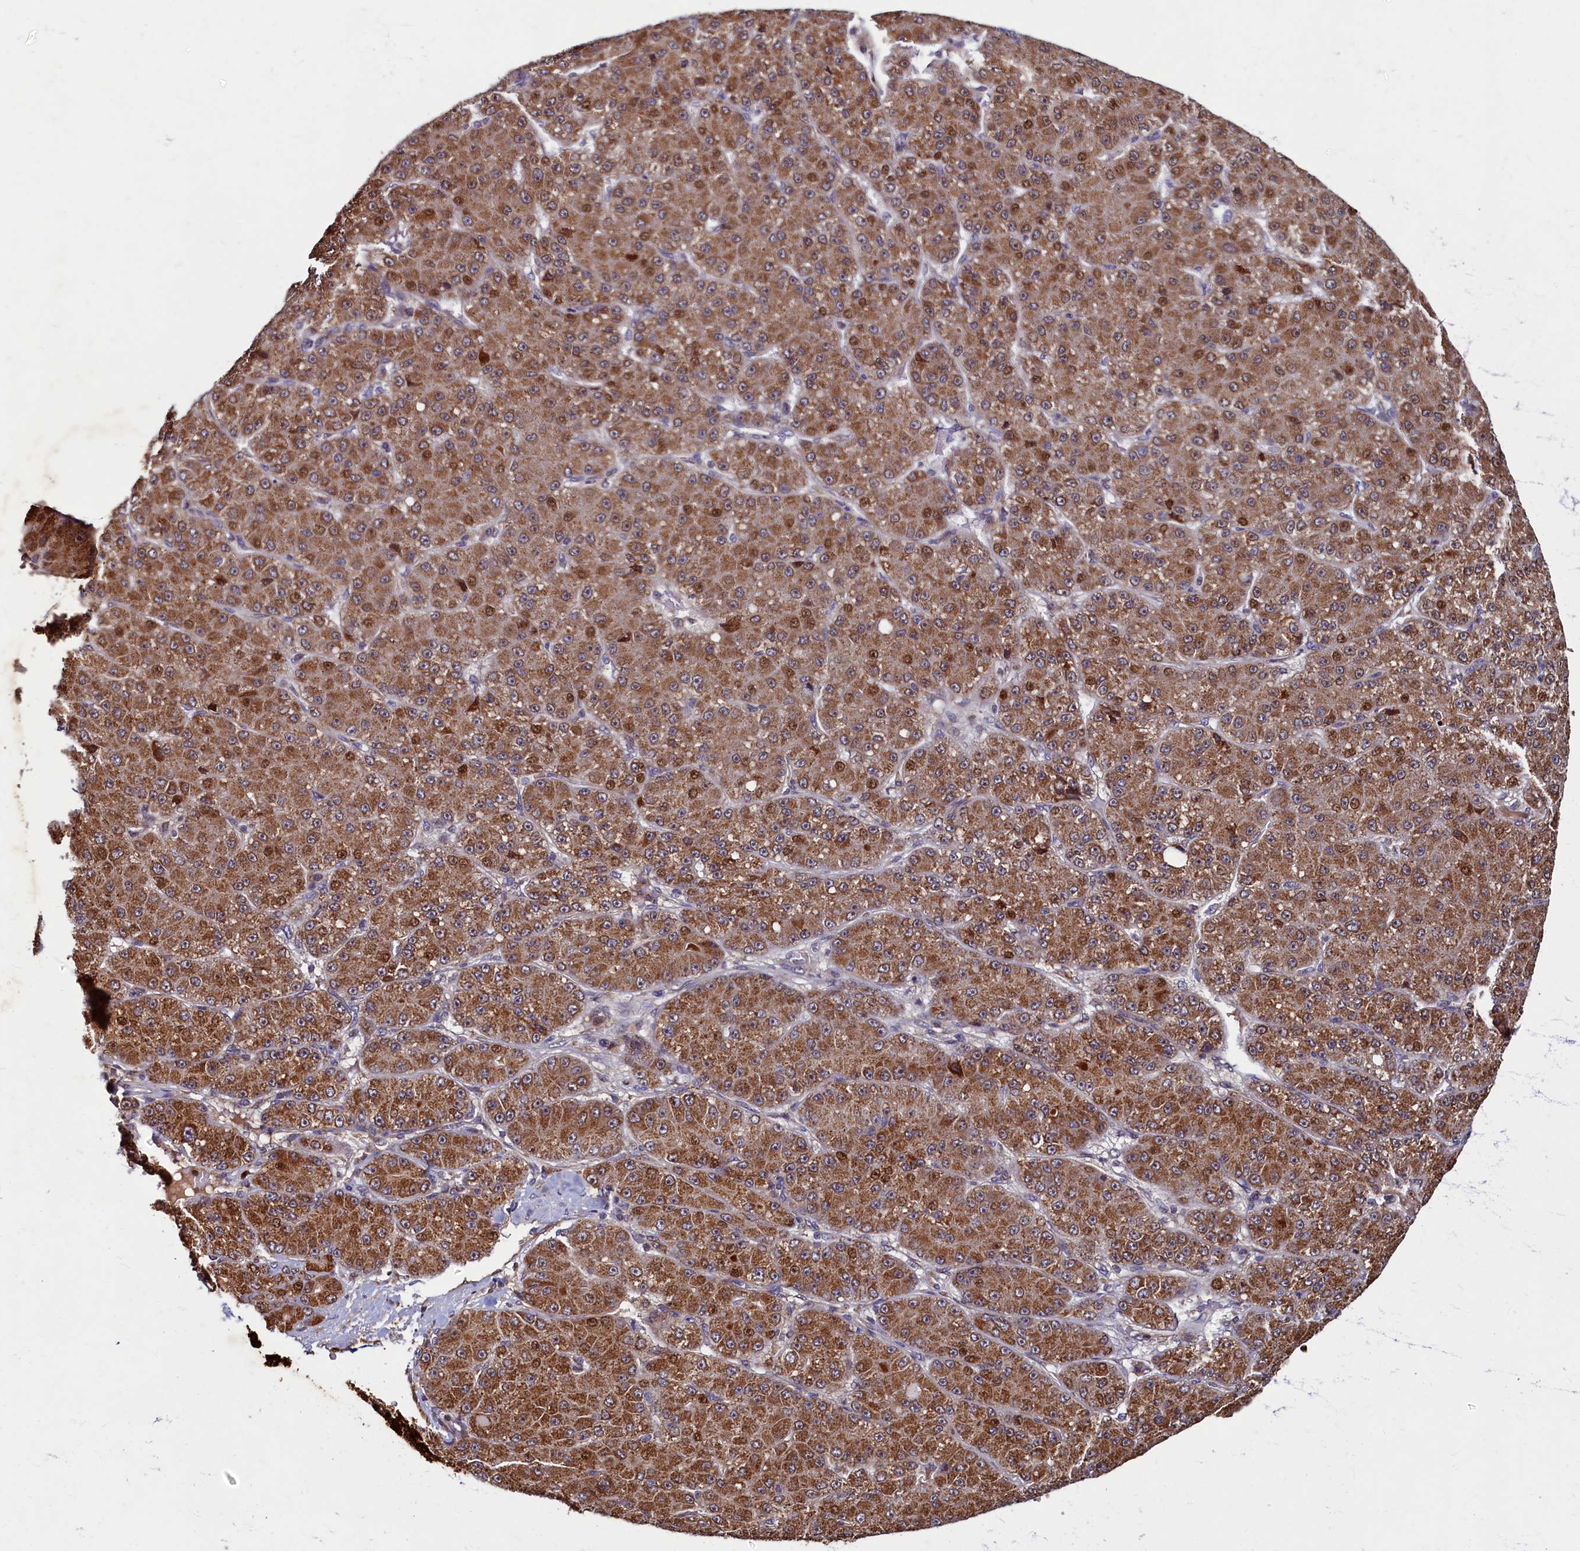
{"staining": {"intensity": "moderate", "quantity": ">75%", "location": "cytoplasmic/membranous,nuclear"}, "tissue": "liver cancer", "cell_type": "Tumor cells", "image_type": "cancer", "snomed": [{"axis": "morphology", "description": "Carcinoma, Hepatocellular, NOS"}, {"axis": "topography", "description": "Liver"}], "caption": "Moderate cytoplasmic/membranous and nuclear protein positivity is identified in about >75% of tumor cells in liver cancer. (Stains: DAB (3,3'-diaminobenzidine) in brown, nuclei in blue, Microscopy: brightfield microscopy at high magnification).", "gene": "NCKAP5L", "patient": {"sex": "male", "age": 67}}